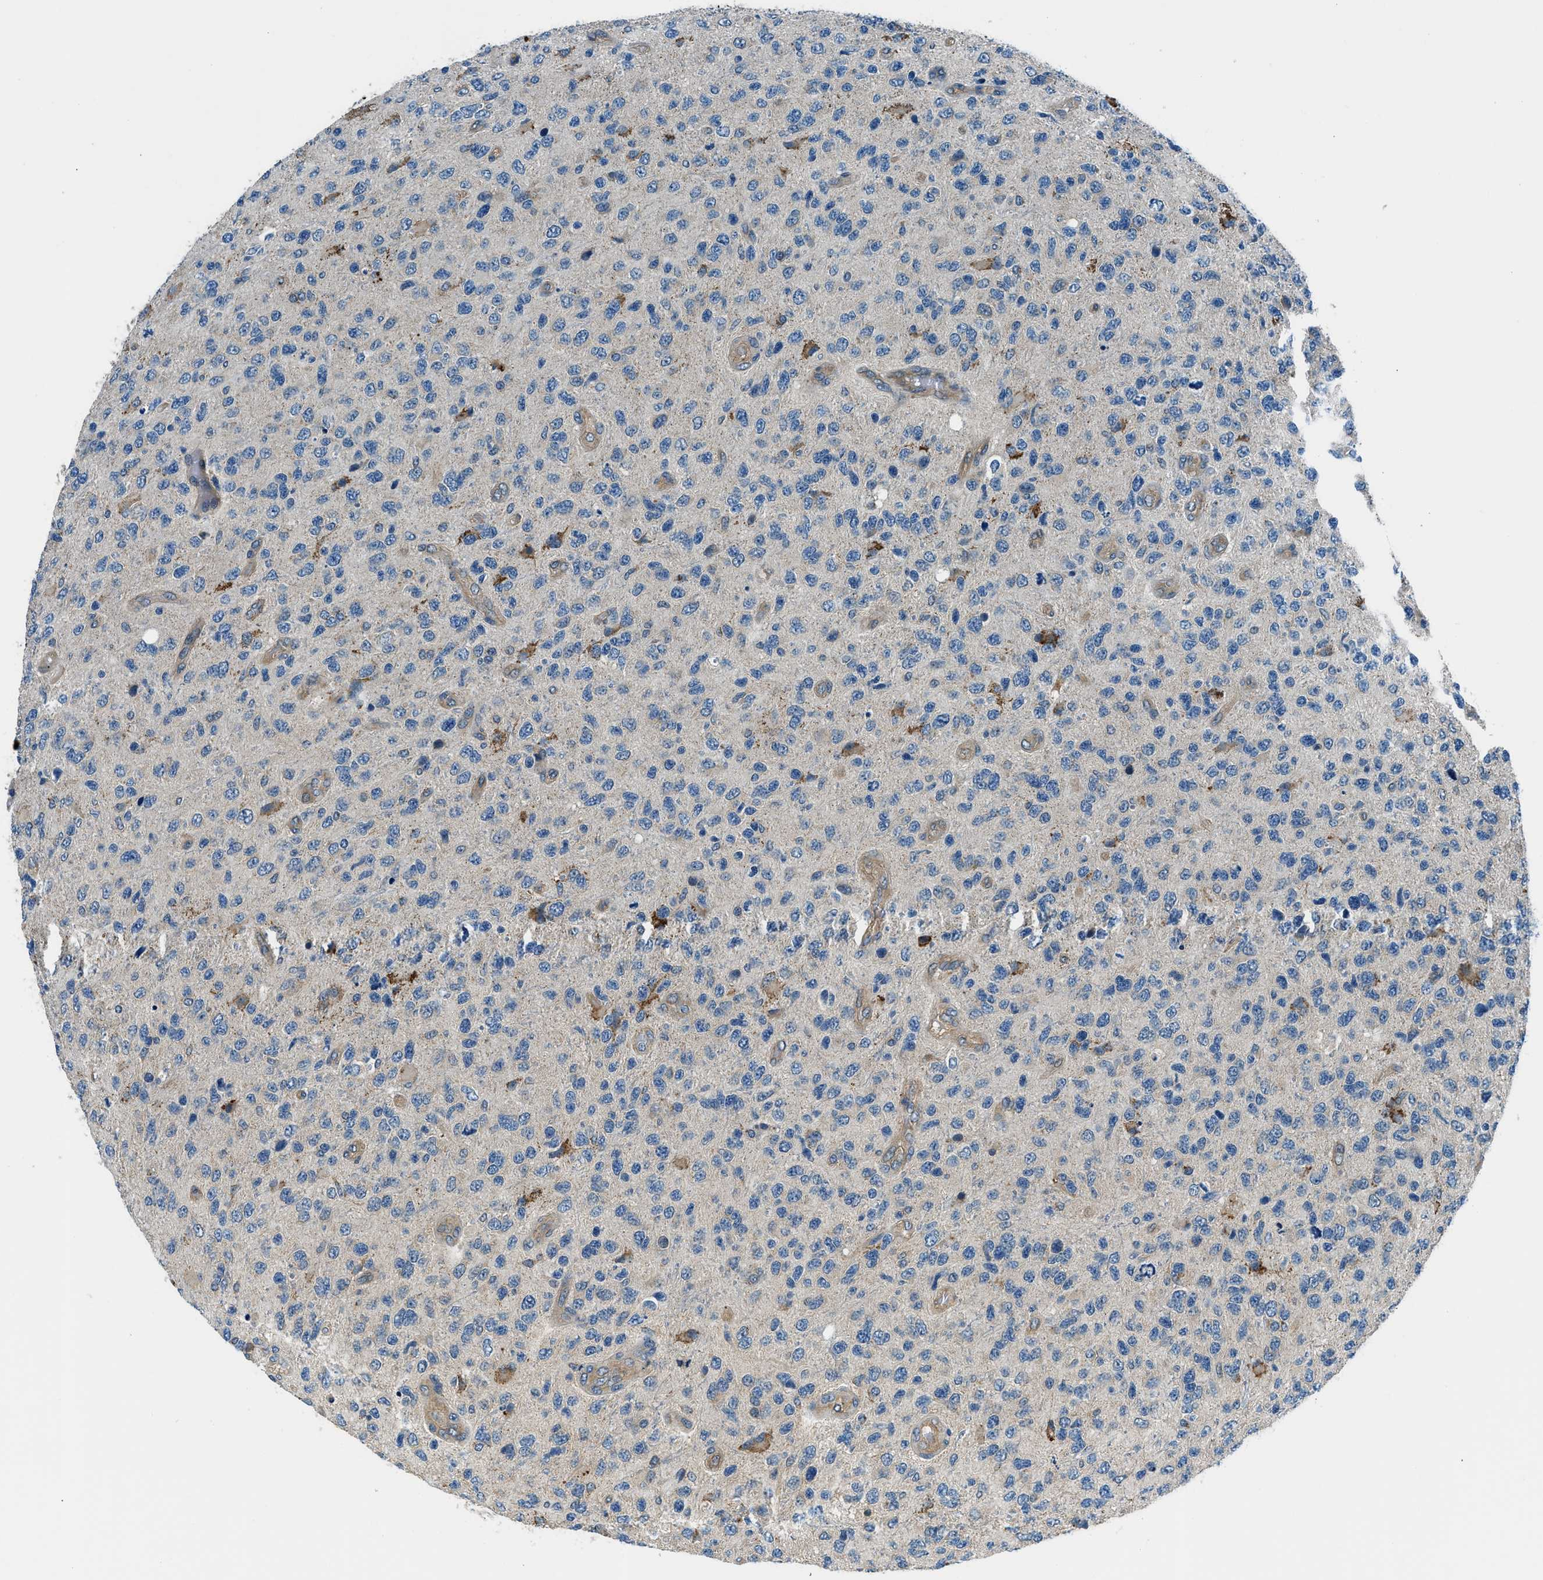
{"staining": {"intensity": "negative", "quantity": "none", "location": "none"}, "tissue": "glioma", "cell_type": "Tumor cells", "image_type": "cancer", "snomed": [{"axis": "morphology", "description": "Glioma, malignant, High grade"}, {"axis": "topography", "description": "Brain"}], "caption": "Tumor cells are negative for protein expression in human glioma.", "gene": "SLC19A2", "patient": {"sex": "female", "age": 58}}